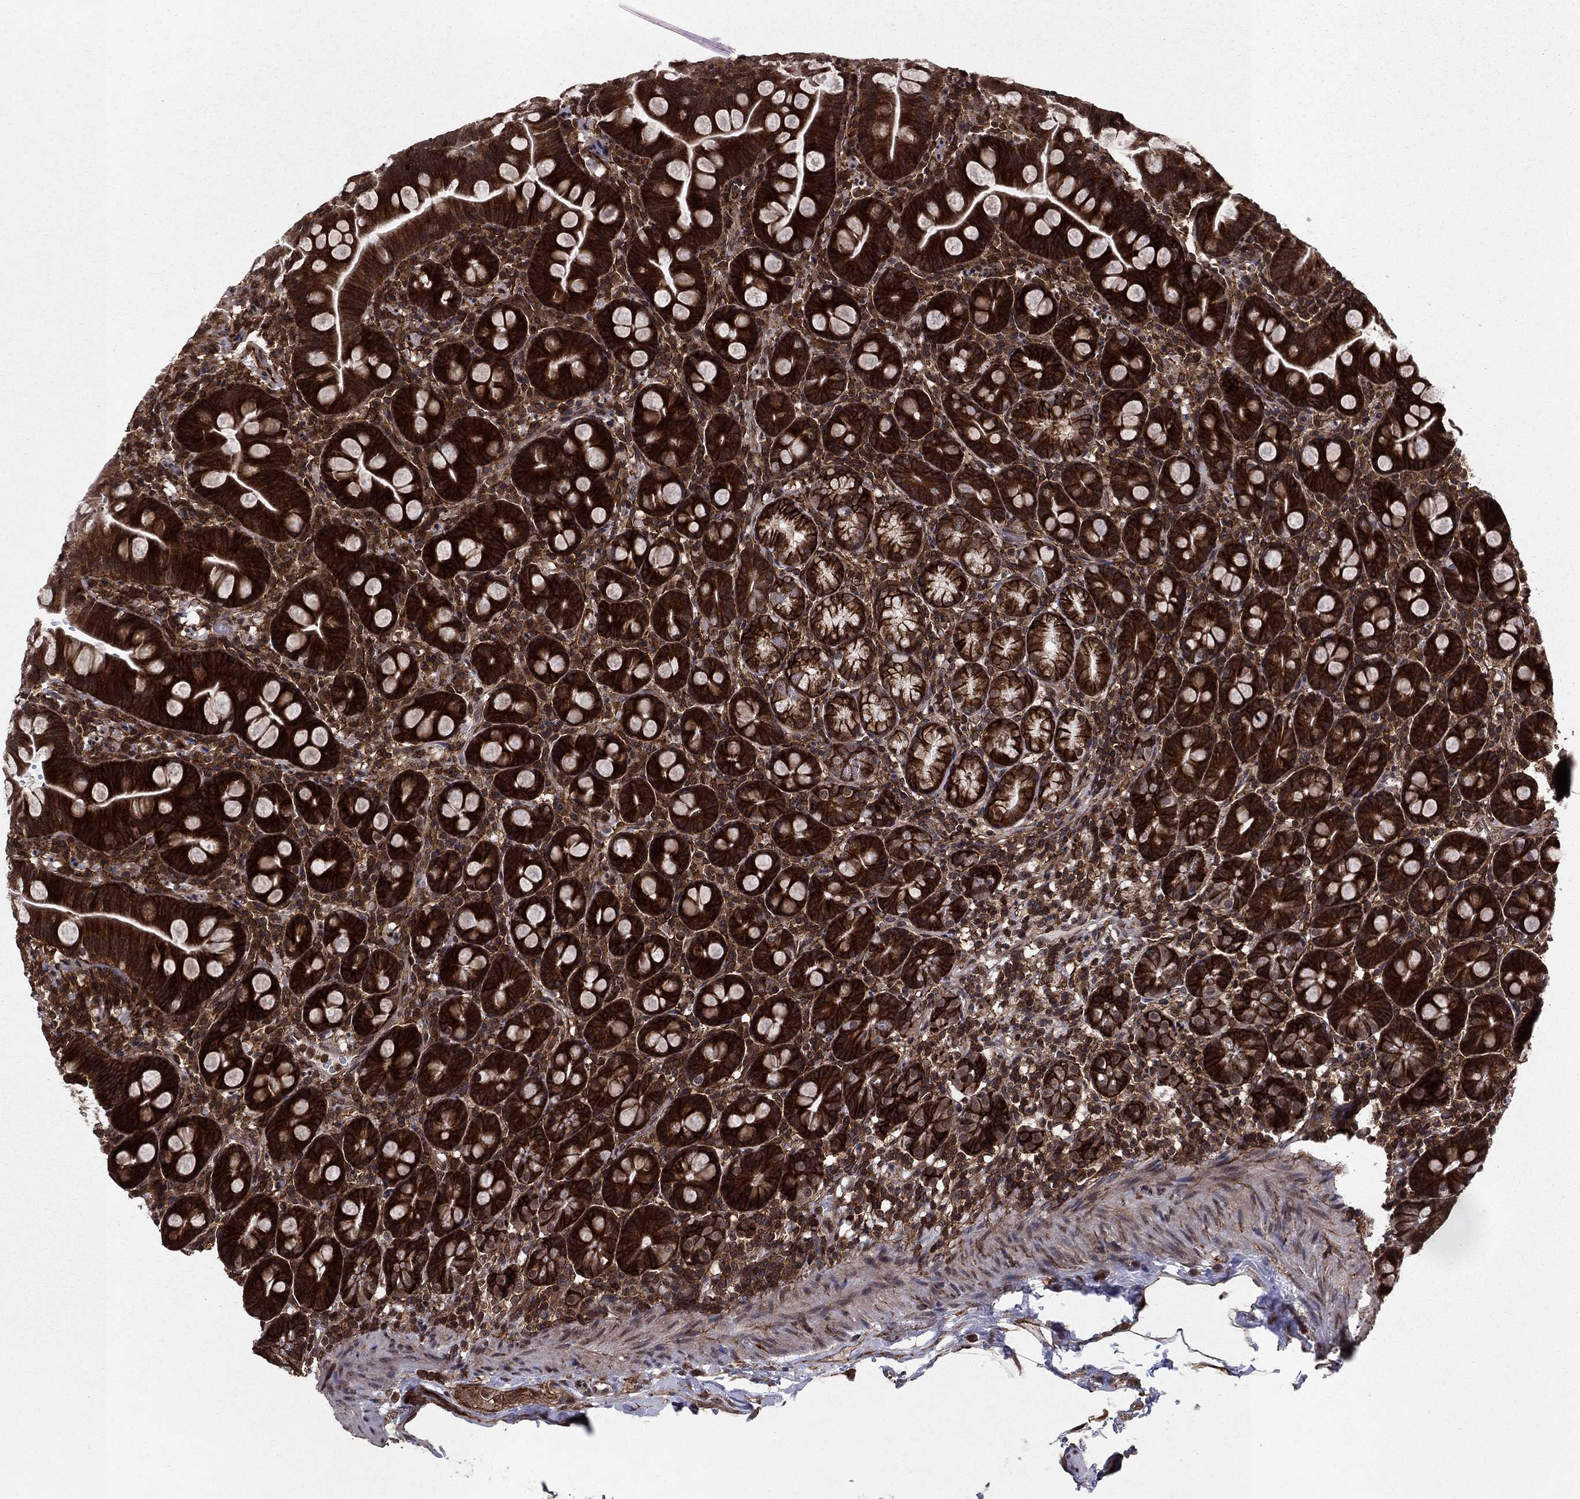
{"staining": {"intensity": "strong", "quantity": ">75%", "location": "cytoplasmic/membranous"}, "tissue": "small intestine", "cell_type": "Glandular cells", "image_type": "normal", "snomed": [{"axis": "morphology", "description": "Normal tissue, NOS"}, {"axis": "topography", "description": "Small intestine"}], "caption": "Strong cytoplasmic/membranous expression for a protein is identified in about >75% of glandular cells of benign small intestine using immunohistochemistry (IHC).", "gene": "SSX2IP", "patient": {"sex": "female", "age": 44}}